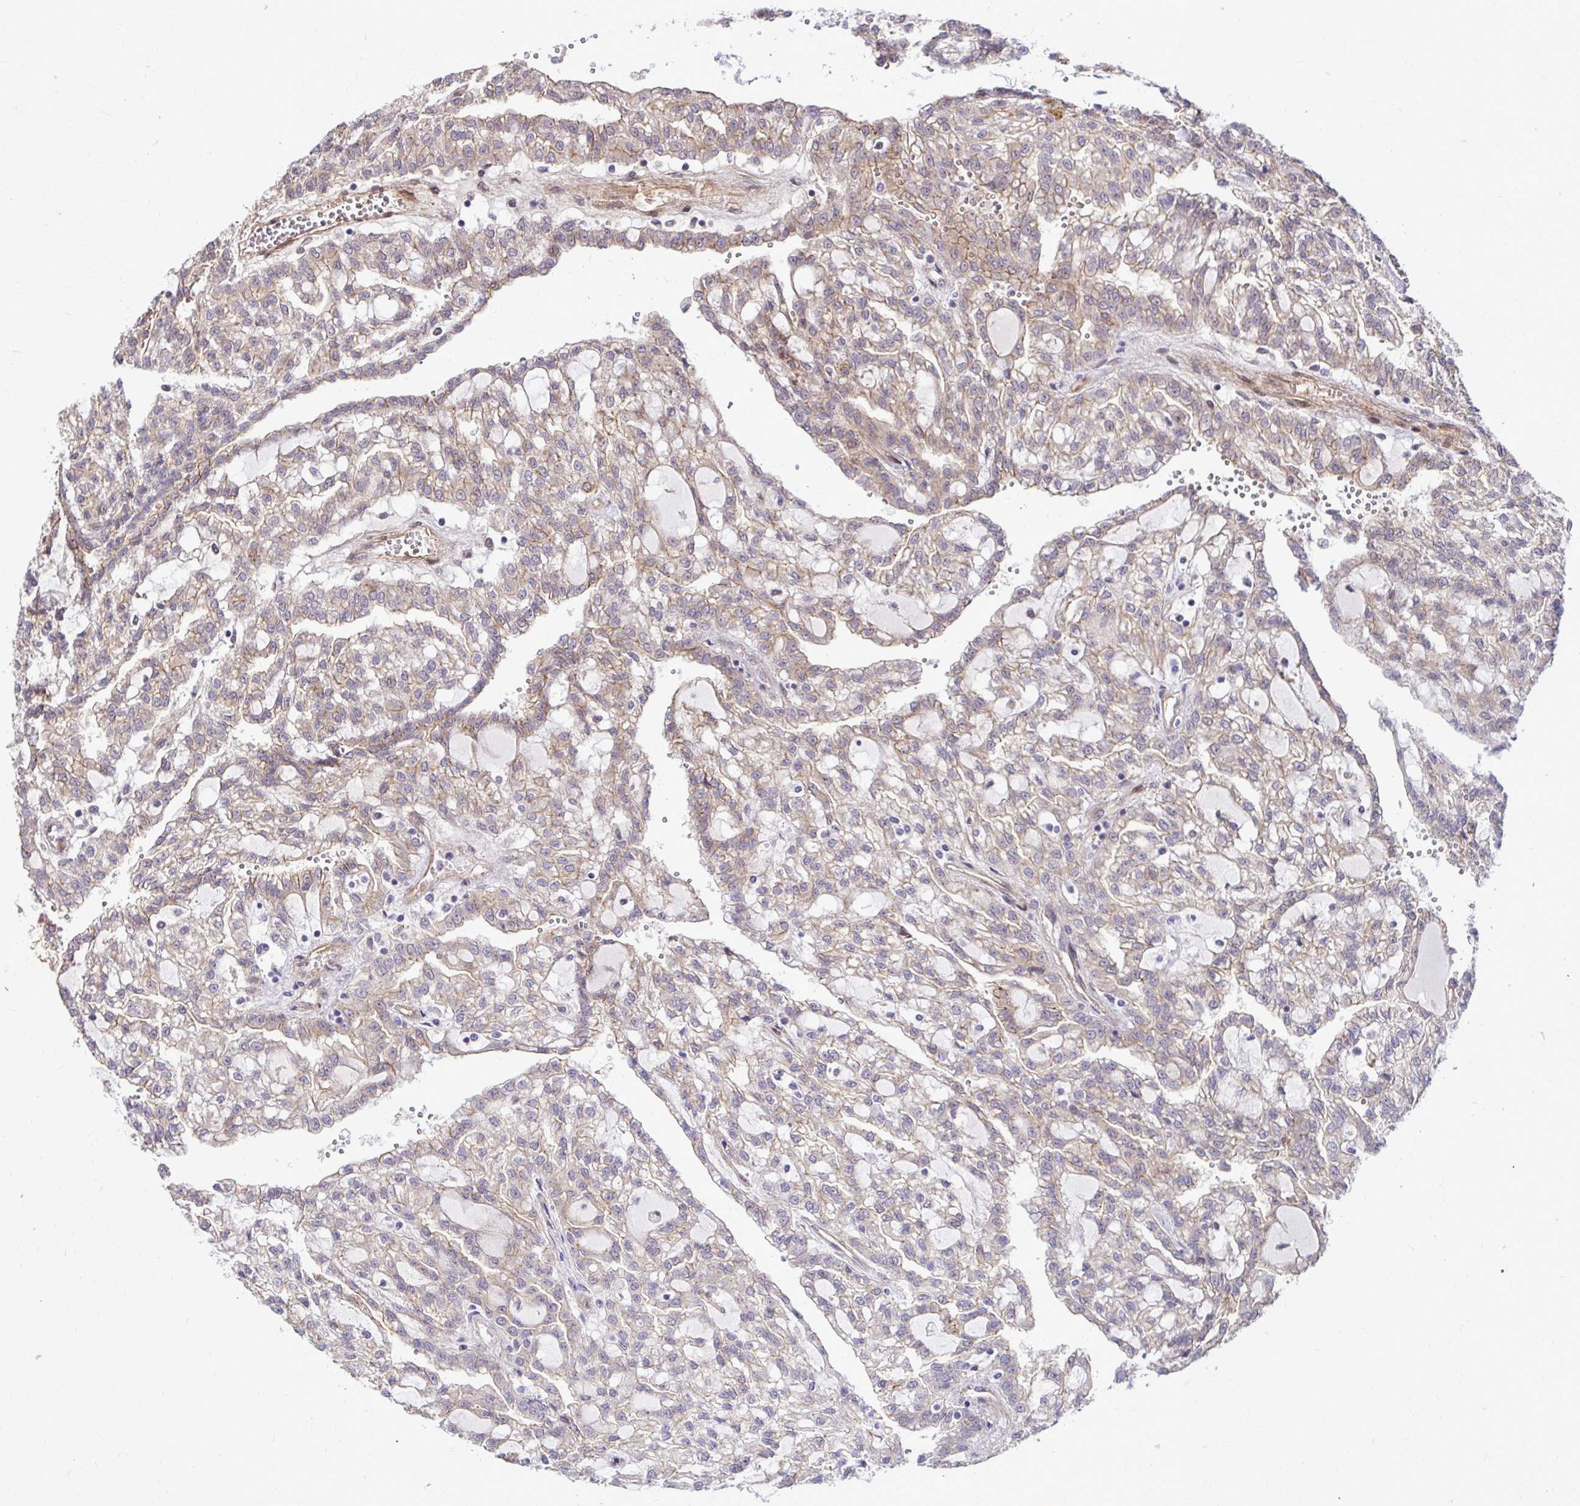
{"staining": {"intensity": "weak", "quantity": "25%-75%", "location": "cytoplasmic/membranous"}, "tissue": "renal cancer", "cell_type": "Tumor cells", "image_type": "cancer", "snomed": [{"axis": "morphology", "description": "Adenocarcinoma, NOS"}, {"axis": "topography", "description": "Kidney"}], "caption": "DAB (3,3'-diaminobenzidine) immunohistochemical staining of human renal cancer (adenocarcinoma) displays weak cytoplasmic/membranous protein staining in about 25%-75% of tumor cells.", "gene": "TRIP6", "patient": {"sex": "male", "age": 63}}